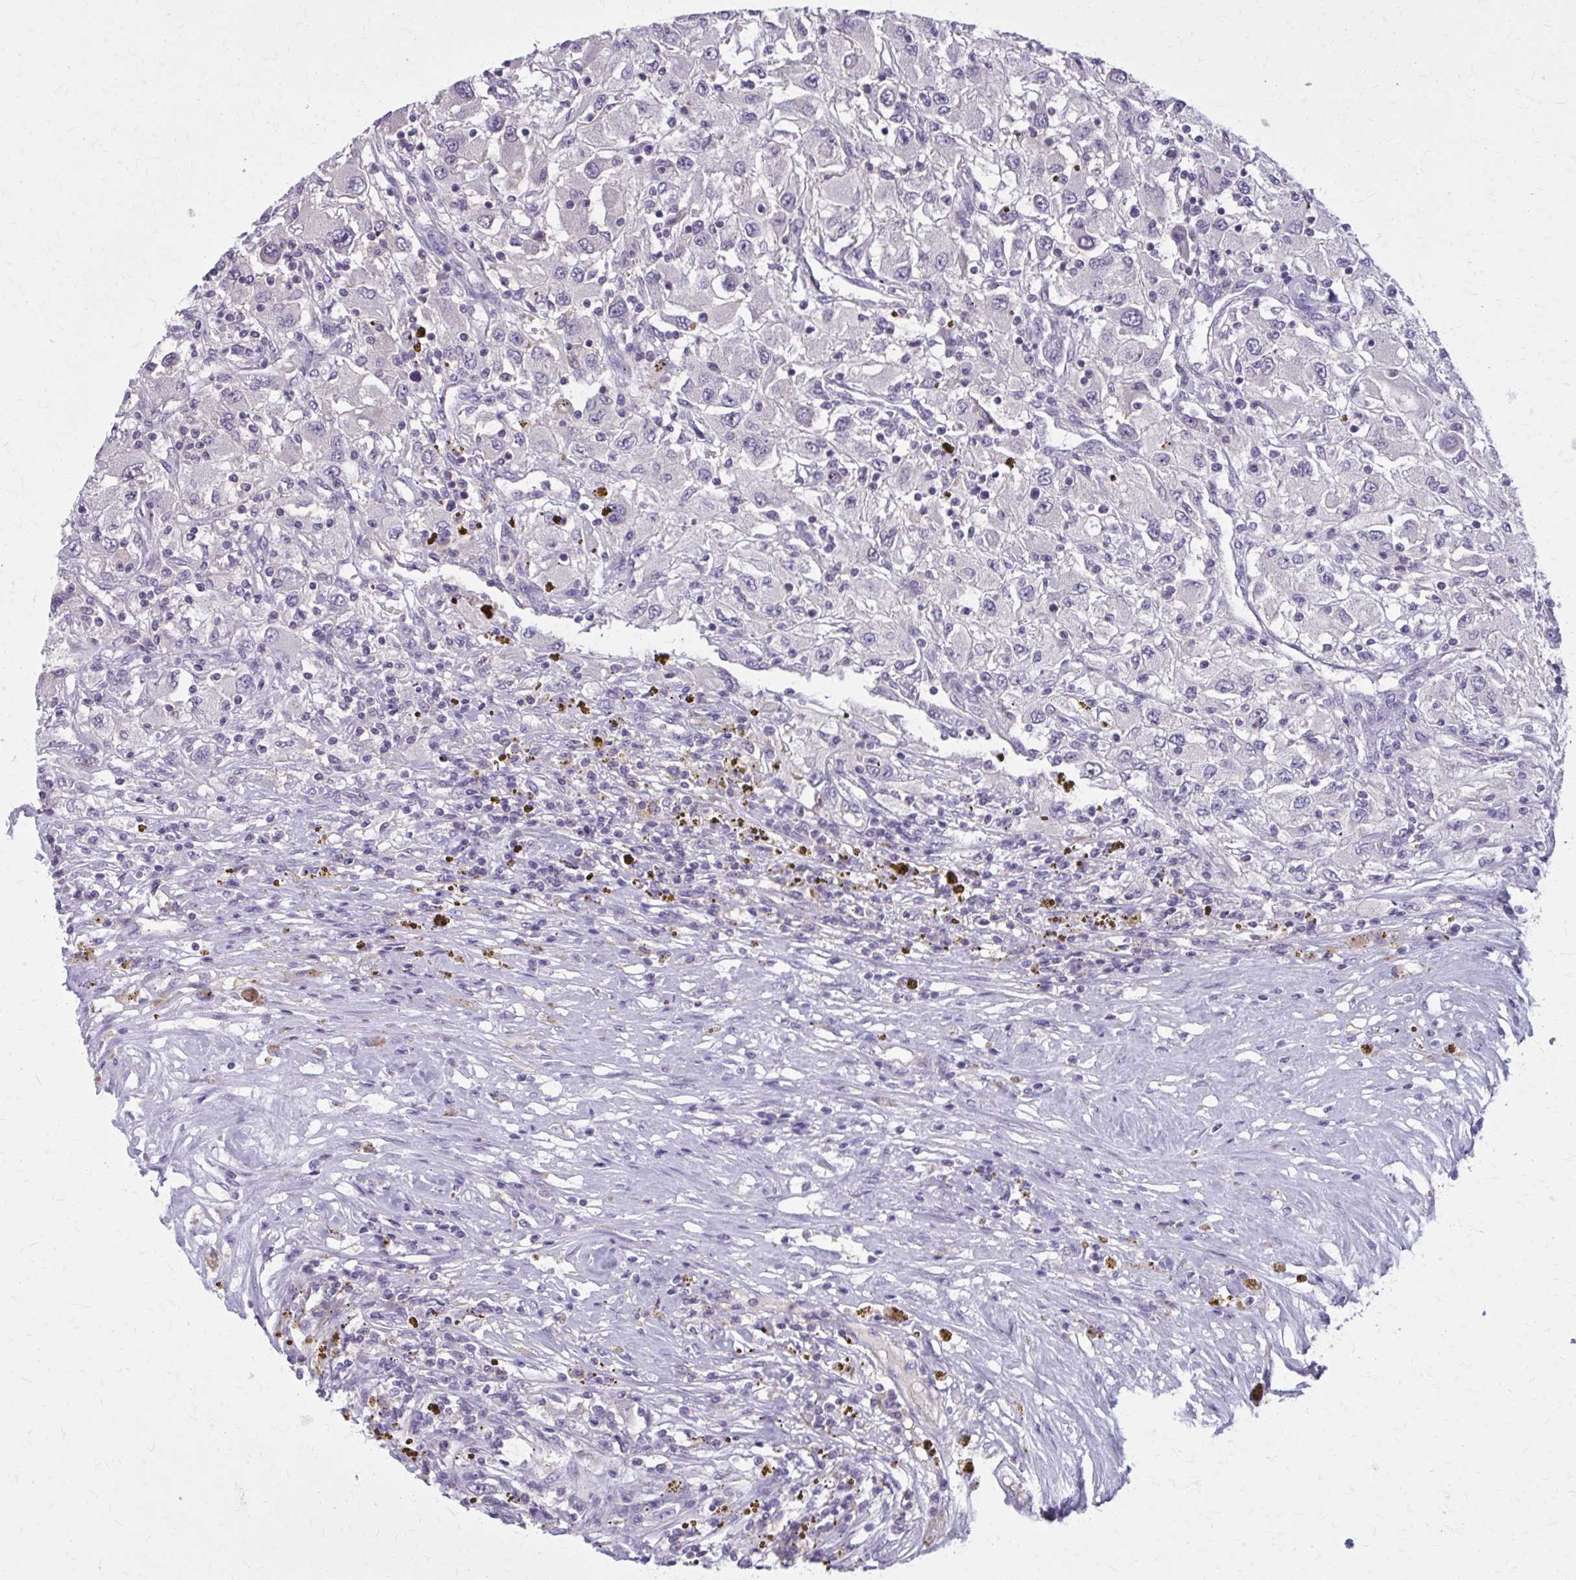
{"staining": {"intensity": "negative", "quantity": "none", "location": "none"}, "tissue": "renal cancer", "cell_type": "Tumor cells", "image_type": "cancer", "snomed": [{"axis": "morphology", "description": "Adenocarcinoma, NOS"}, {"axis": "topography", "description": "Kidney"}], "caption": "Immunohistochemical staining of renal cancer demonstrates no significant expression in tumor cells. (DAB immunohistochemistry (IHC) with hematoxylin counter stain).", "gene": "OR4A47", "patient": {"sex": "female", "age": 67}}